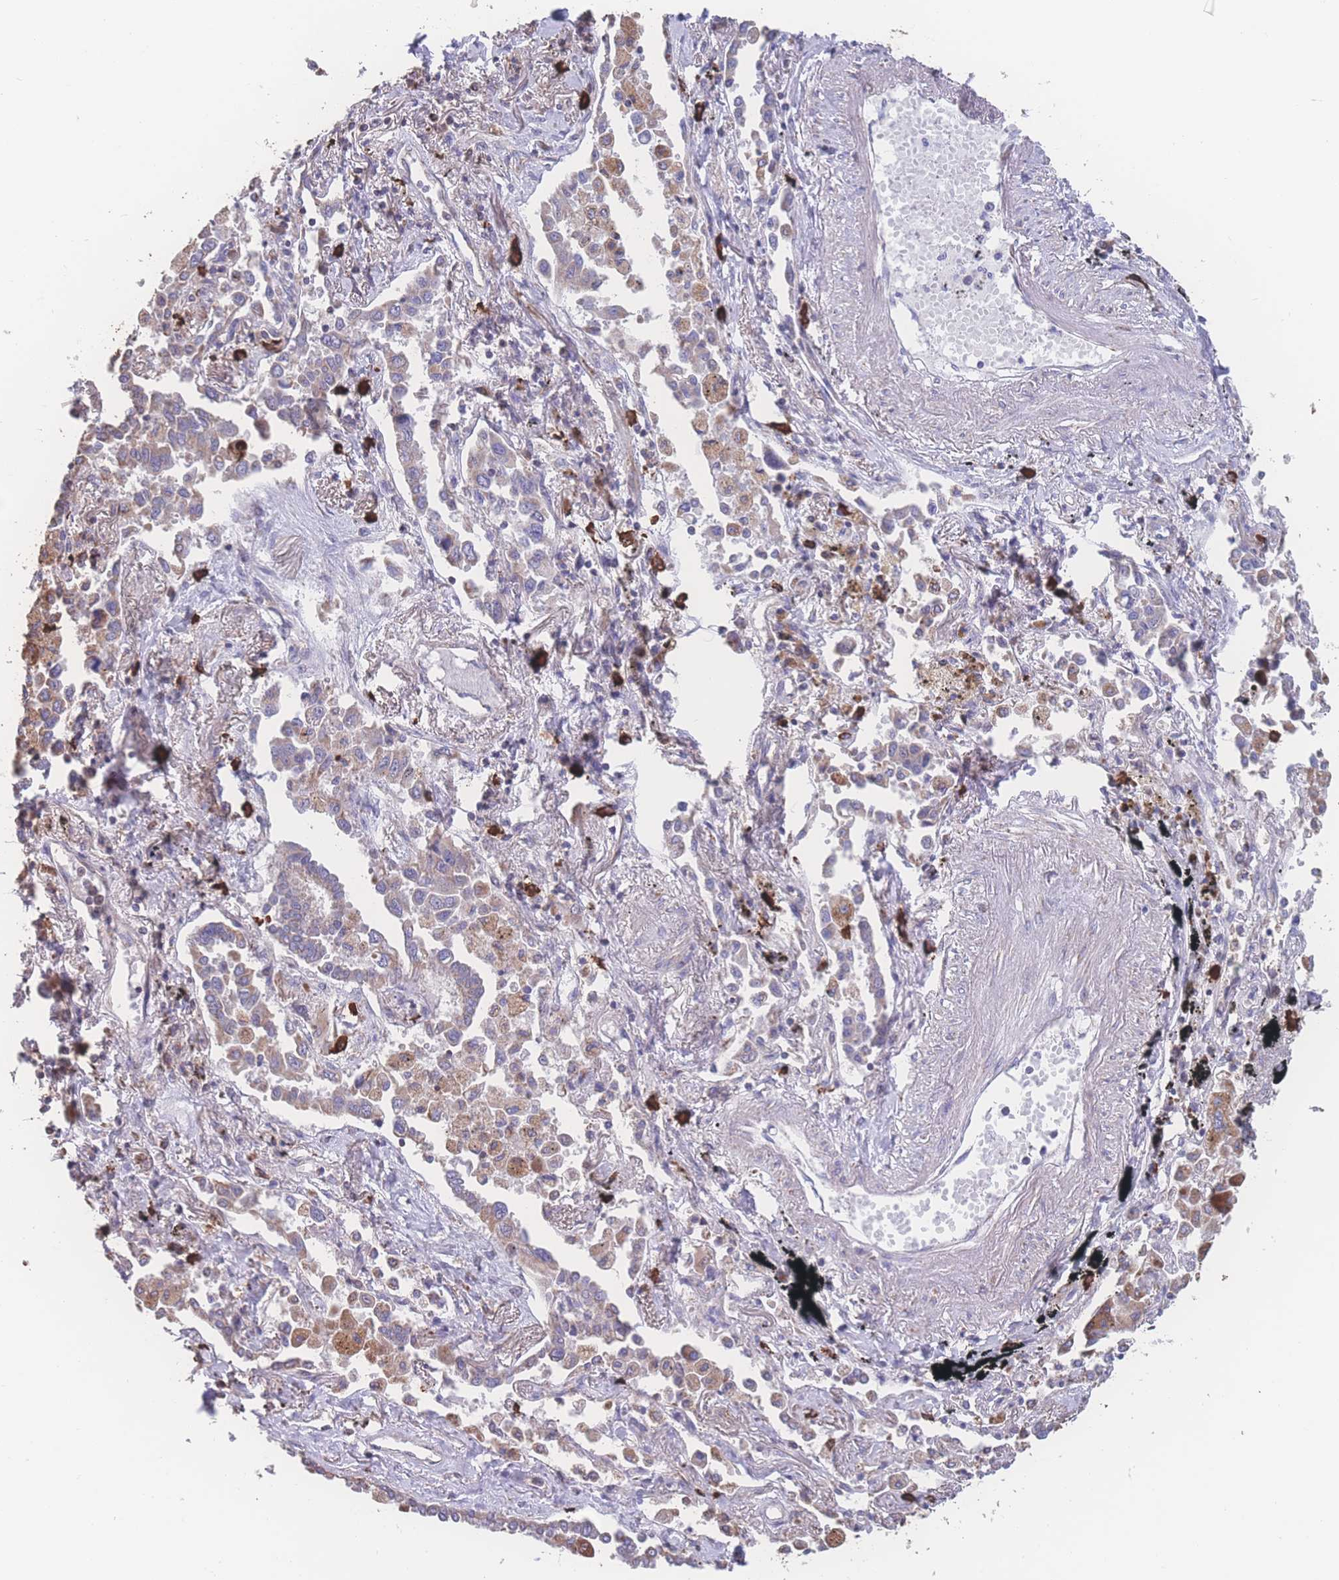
{"staining": {"intensity": "moderate", "quantity": "<25%", "location": "cytoplasmic/membranous"}, "tissue": "lung cancer", "cell_type": "Tumor cells", "image_type": "cancer", "snomed": [{"axis": "morphology", "description": "Adenocarcinoma, NOS"}, {"axis": "topography", "description": "Lung"}], "caption": "This histopathology image shows immunohistochemistry (IHC) staining of lung cancer (adenocarcinoma), with low moderate cytoplasmic/membranous positivity in approximately <25% of tumor cells.", "gene": "SGSM3", "patient": {"sex": "male", "age": 67}}